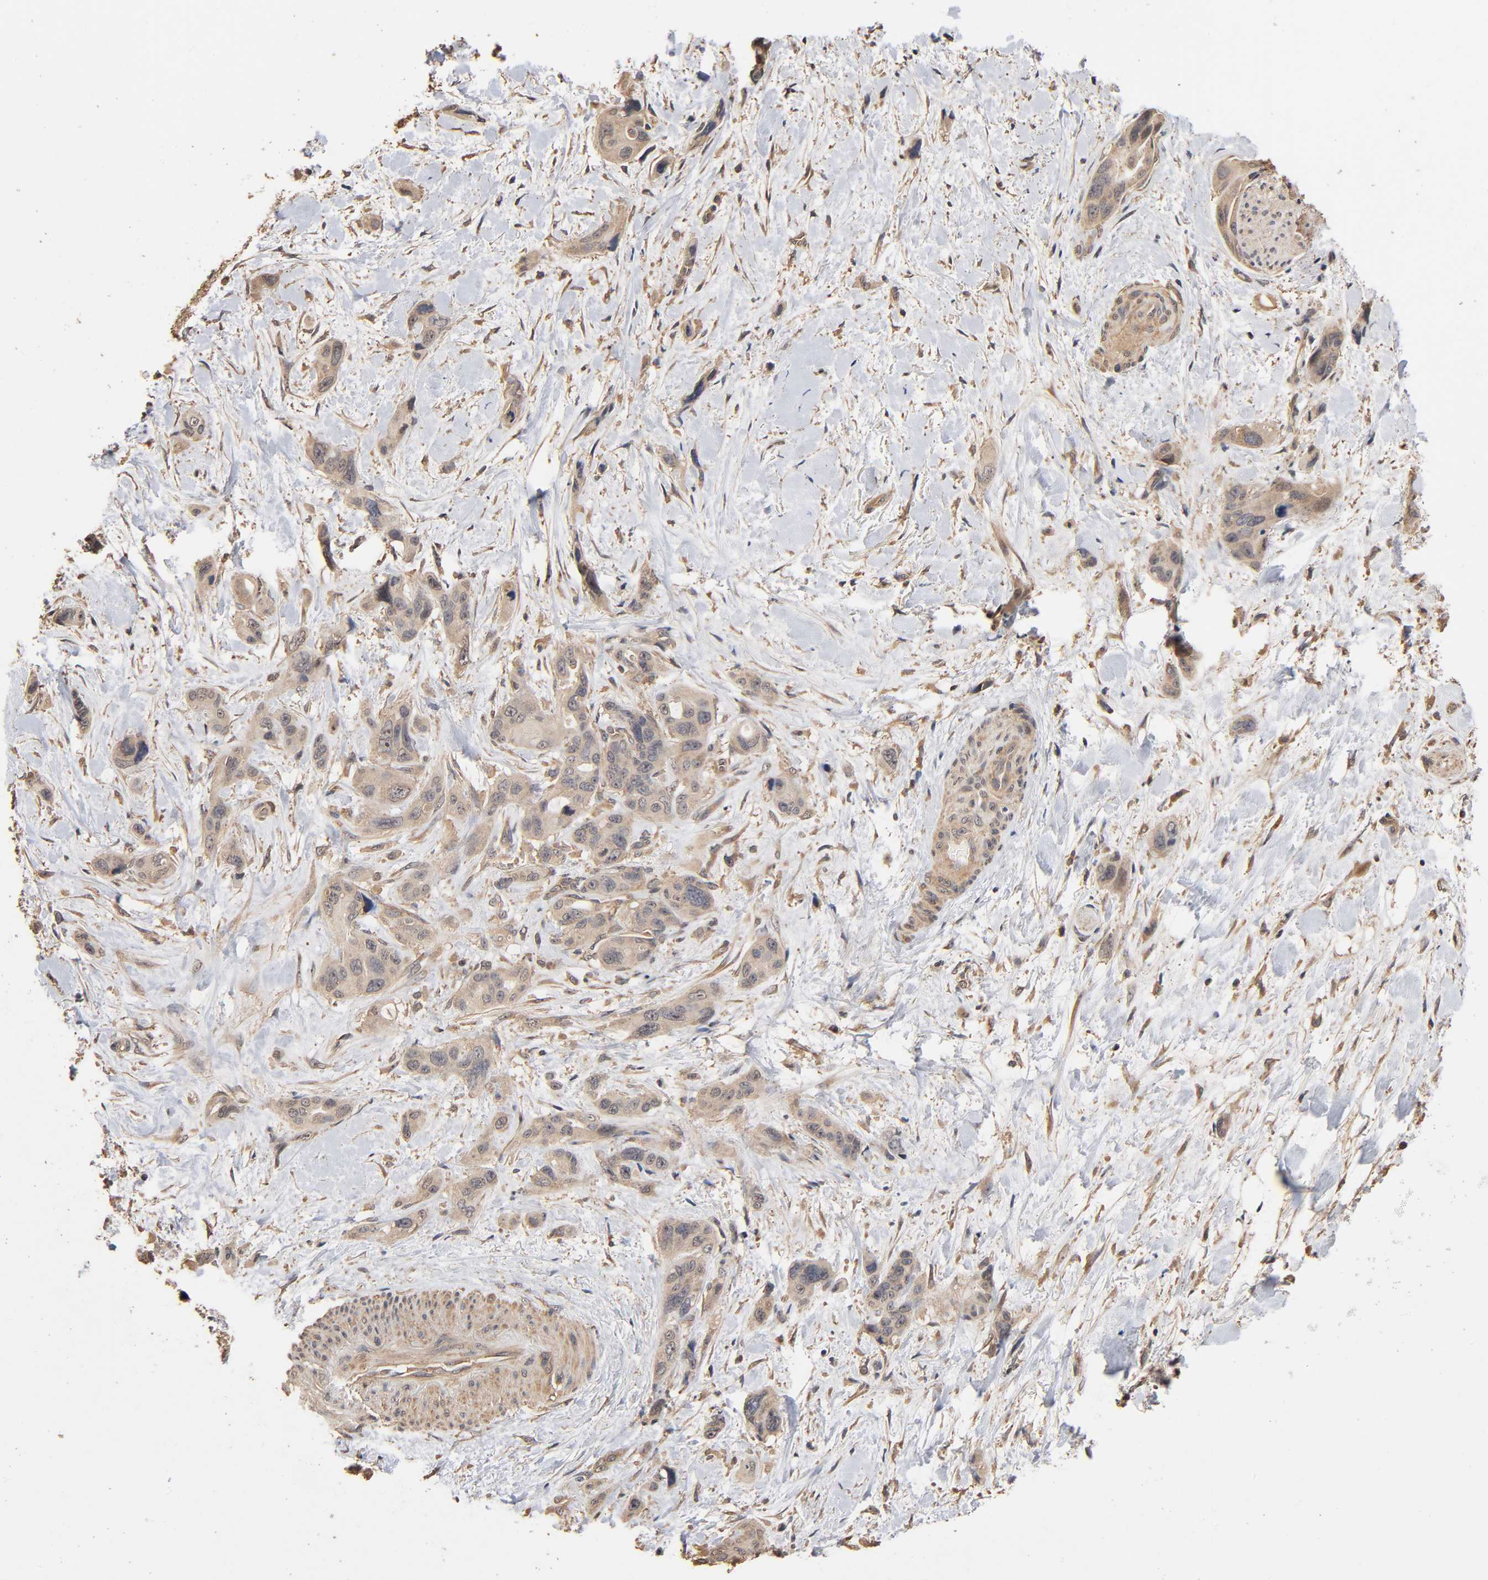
{"staining": {"intensity": "weak", "quantity": ">75%", "location": "cytoplasmic/membranous"}, "tissue": "pancreatic cancer", "cell_type": "Tumor cells", "image_type": "cancer", "snomed": [{"axis": "morphology", "description": "Adenocarcinoma, NOS"}, {"axis": "topography", "description": "Pancreas"}], "caption": "A brown stain highlights weak cytoplasmic/membranous staining of a protein in human pancreatic cancer (adenocarcinoma) tumor cells.", "gene": "ARHGEF7", "patient": {"sex": "male", "age": 46}}